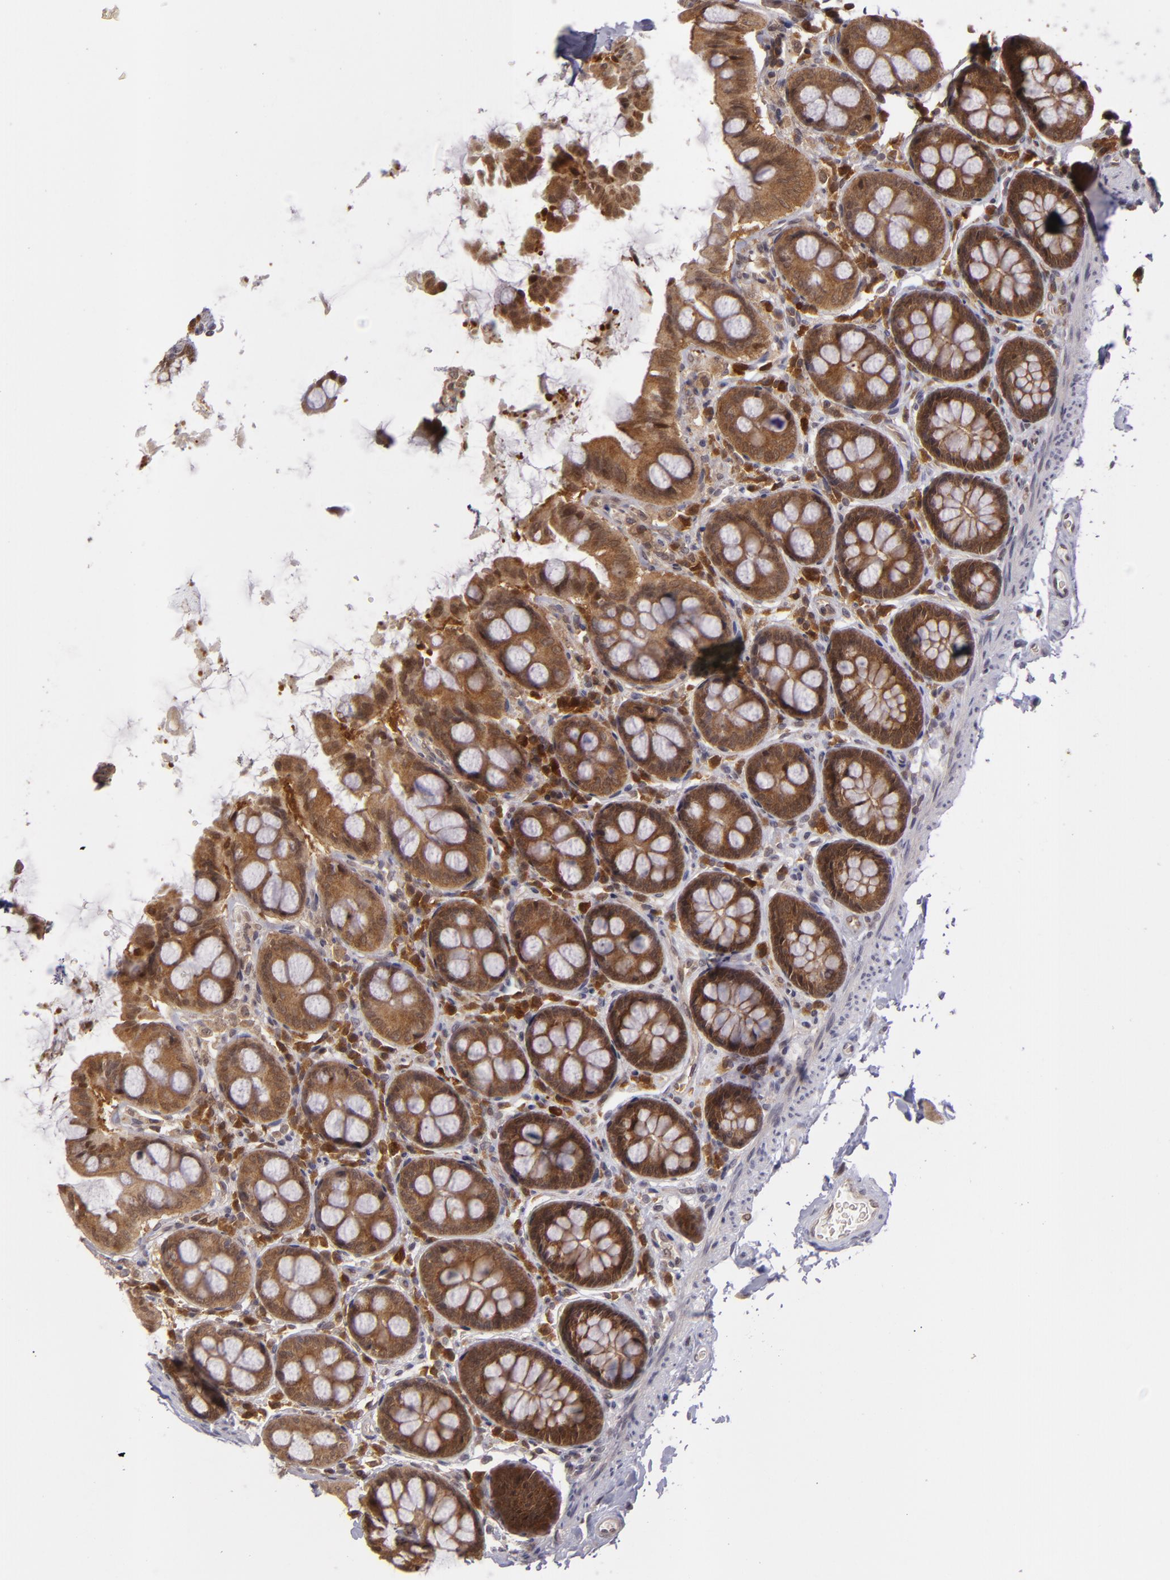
{"staining": {"intensity": "weak", "quantity": ">75%", "location": "cytoplasmic/membranous"}, "tissue": "colon", "cell_type": "Endothelial cells", "image_type": "normal", "snomed": [{"axis": "morphology", "description": "Normal tissue, NOS"}, {"axis": "topography", "description": "Colon"}], "caption": "An image of colon stained for a protein displays weak cytoplasmic/membranous brown staining in endothelial cells.", "gene": "ZBTB33", "patient": {"sex": "female", "age": 61}}